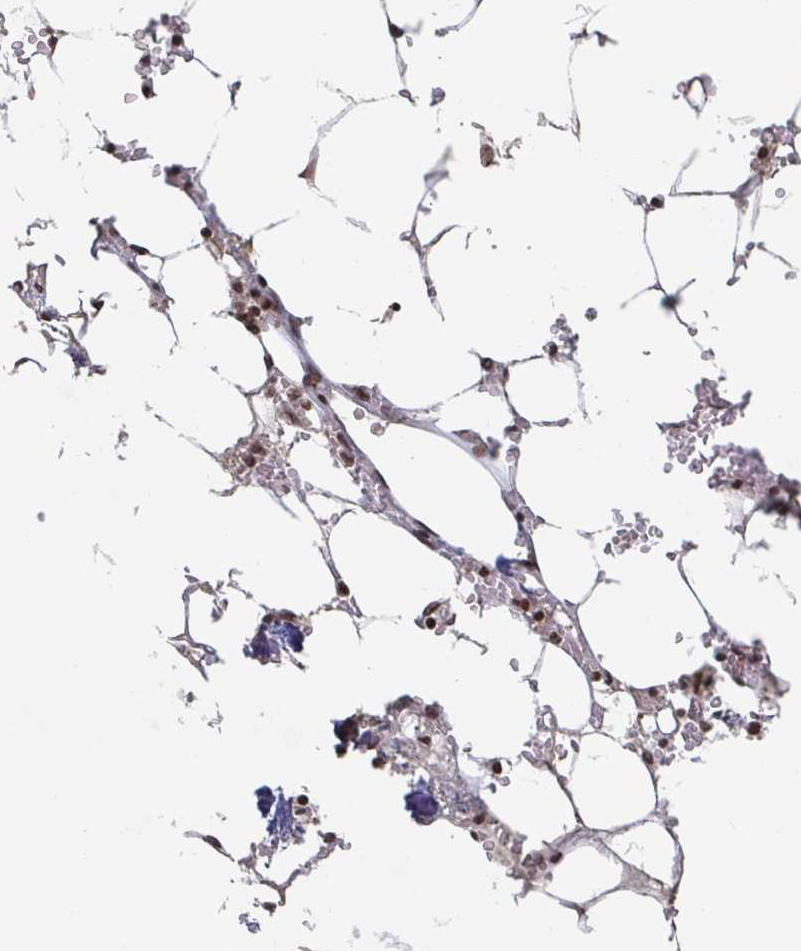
{"staining": {"intensity": "moderate", "quantity": "25%-75%", "location": "nuclear"}, "tissue": "bone marrow", "cell_type": "Hematopoietic cells", "image_type": "normal", "snomed": [{"axis": "morphology", "description": "Normal tissue, NOS"}, {"axis": "topography", "description": "Bone marrow"}], "caption": "High-magnification brightfield microscopy of unremarkable bone marrow stained with DAB (3,3'-diaminobenzidine) (brown) and counterstained with hematoxylin (blue). hematopoietic cells exhibit moderate nuclear expression is appreciated in about25%-75% of cells.", "gene": "ZDHHC12", "patient": {"sex": "male", "age": 54}}